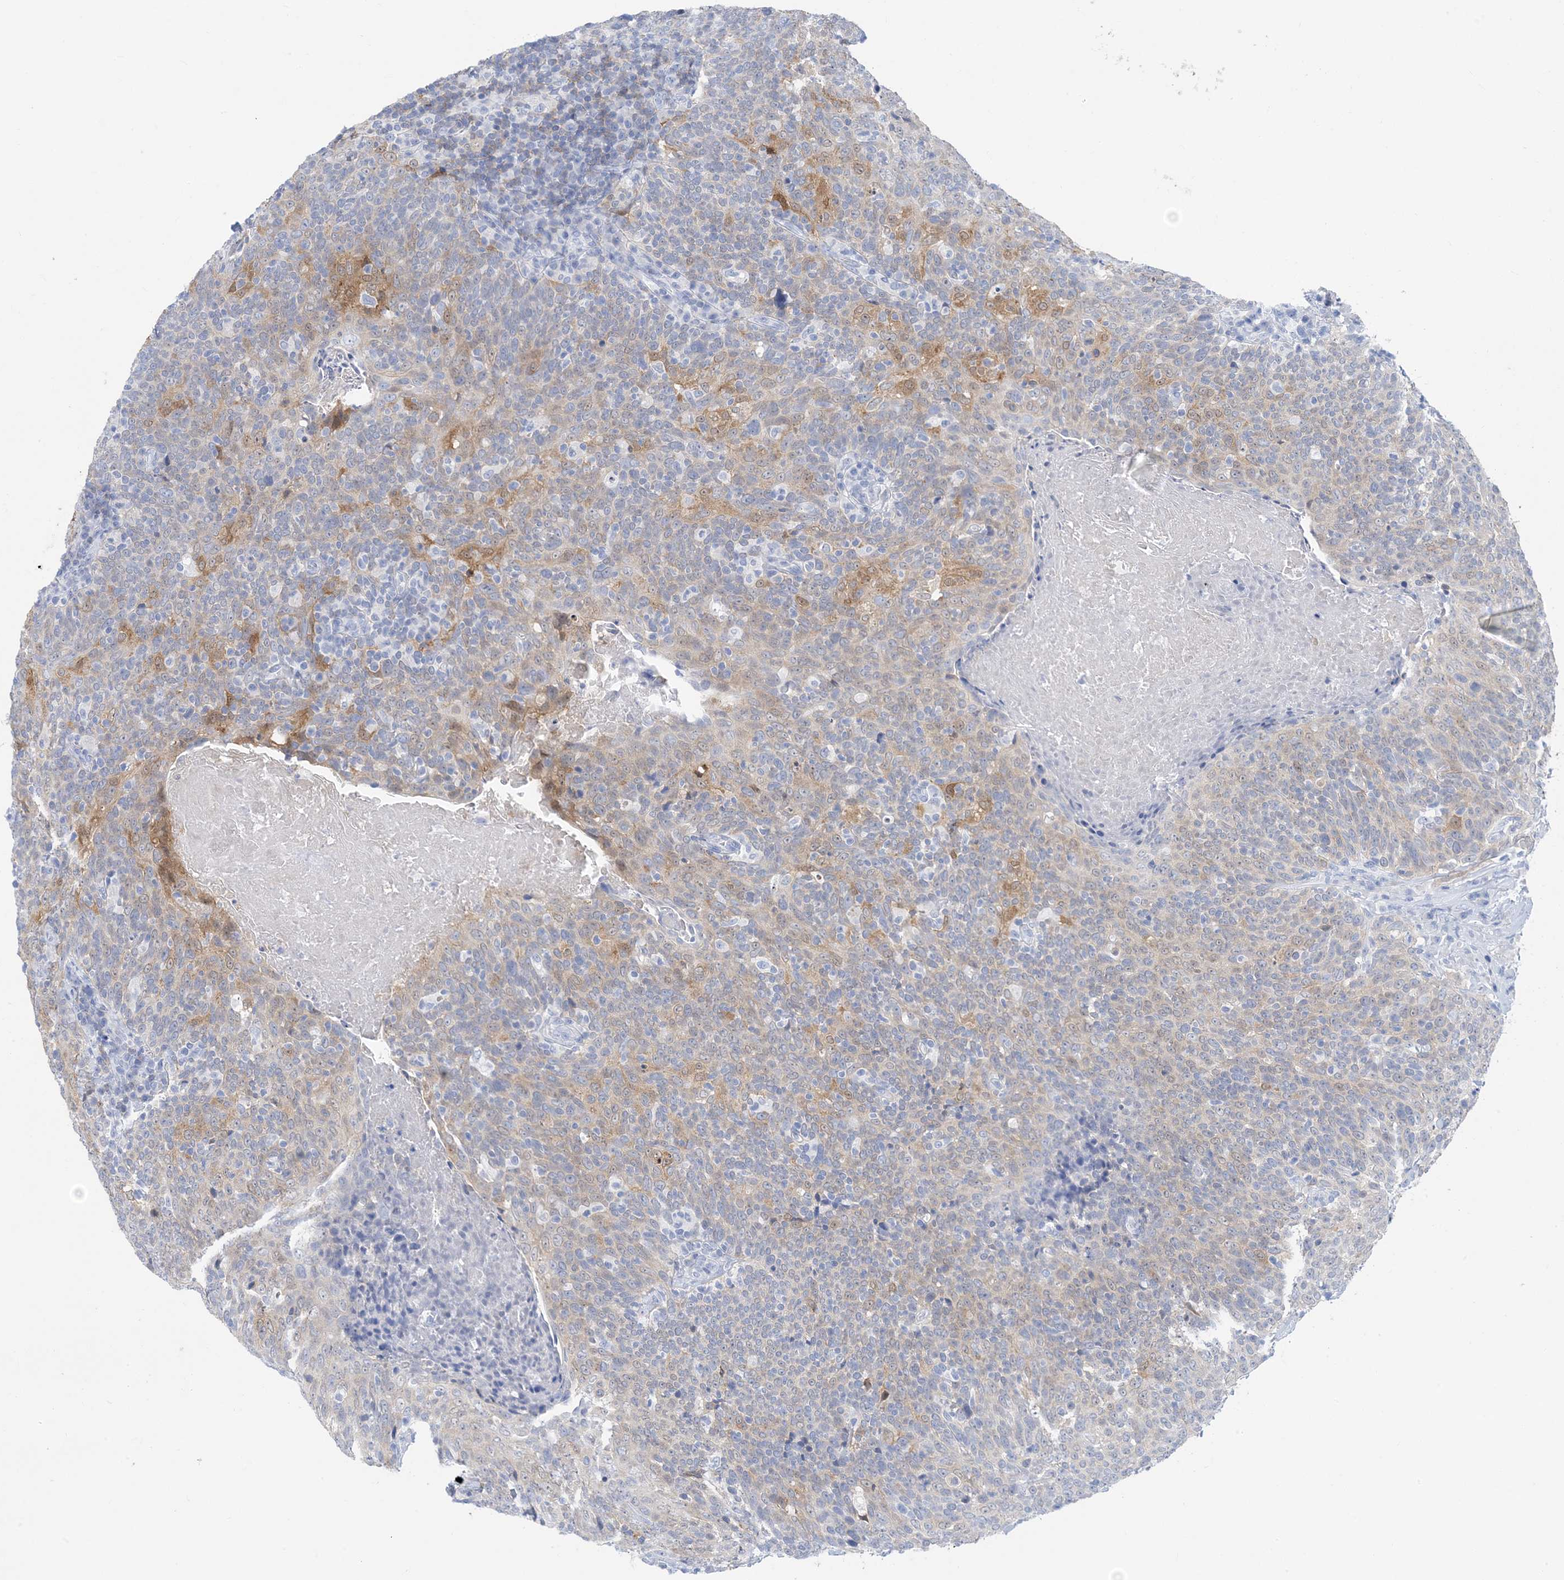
{"staining": {"intensity": "moderate", "quantity": "<25%", "location": "cytoplasmic/membranous"}, "tissue": "head and neck cancer", "cell_type": "Tumor cells", "image_type": "cancer", "snomed": [{"axis": "morphology", "description": "Squamous cell carcinoma, NOS"}, {"axis": "morphology", "description": "Squamous cell carcinoma, metastatic, NOS"}, {"axis": "topography", "description": "Lymph node"}, {"axis": "topography", "description": "Head-Neck"}], "caption": "Protein staining demonstrates moderate cytoplasmic/membranous expression in approximately <25% of tumor cells in head and neck metastatic squamous cell carcinoma.", "gene": "SH3YL1", "patient": {"sex": "male", "age": 62}}